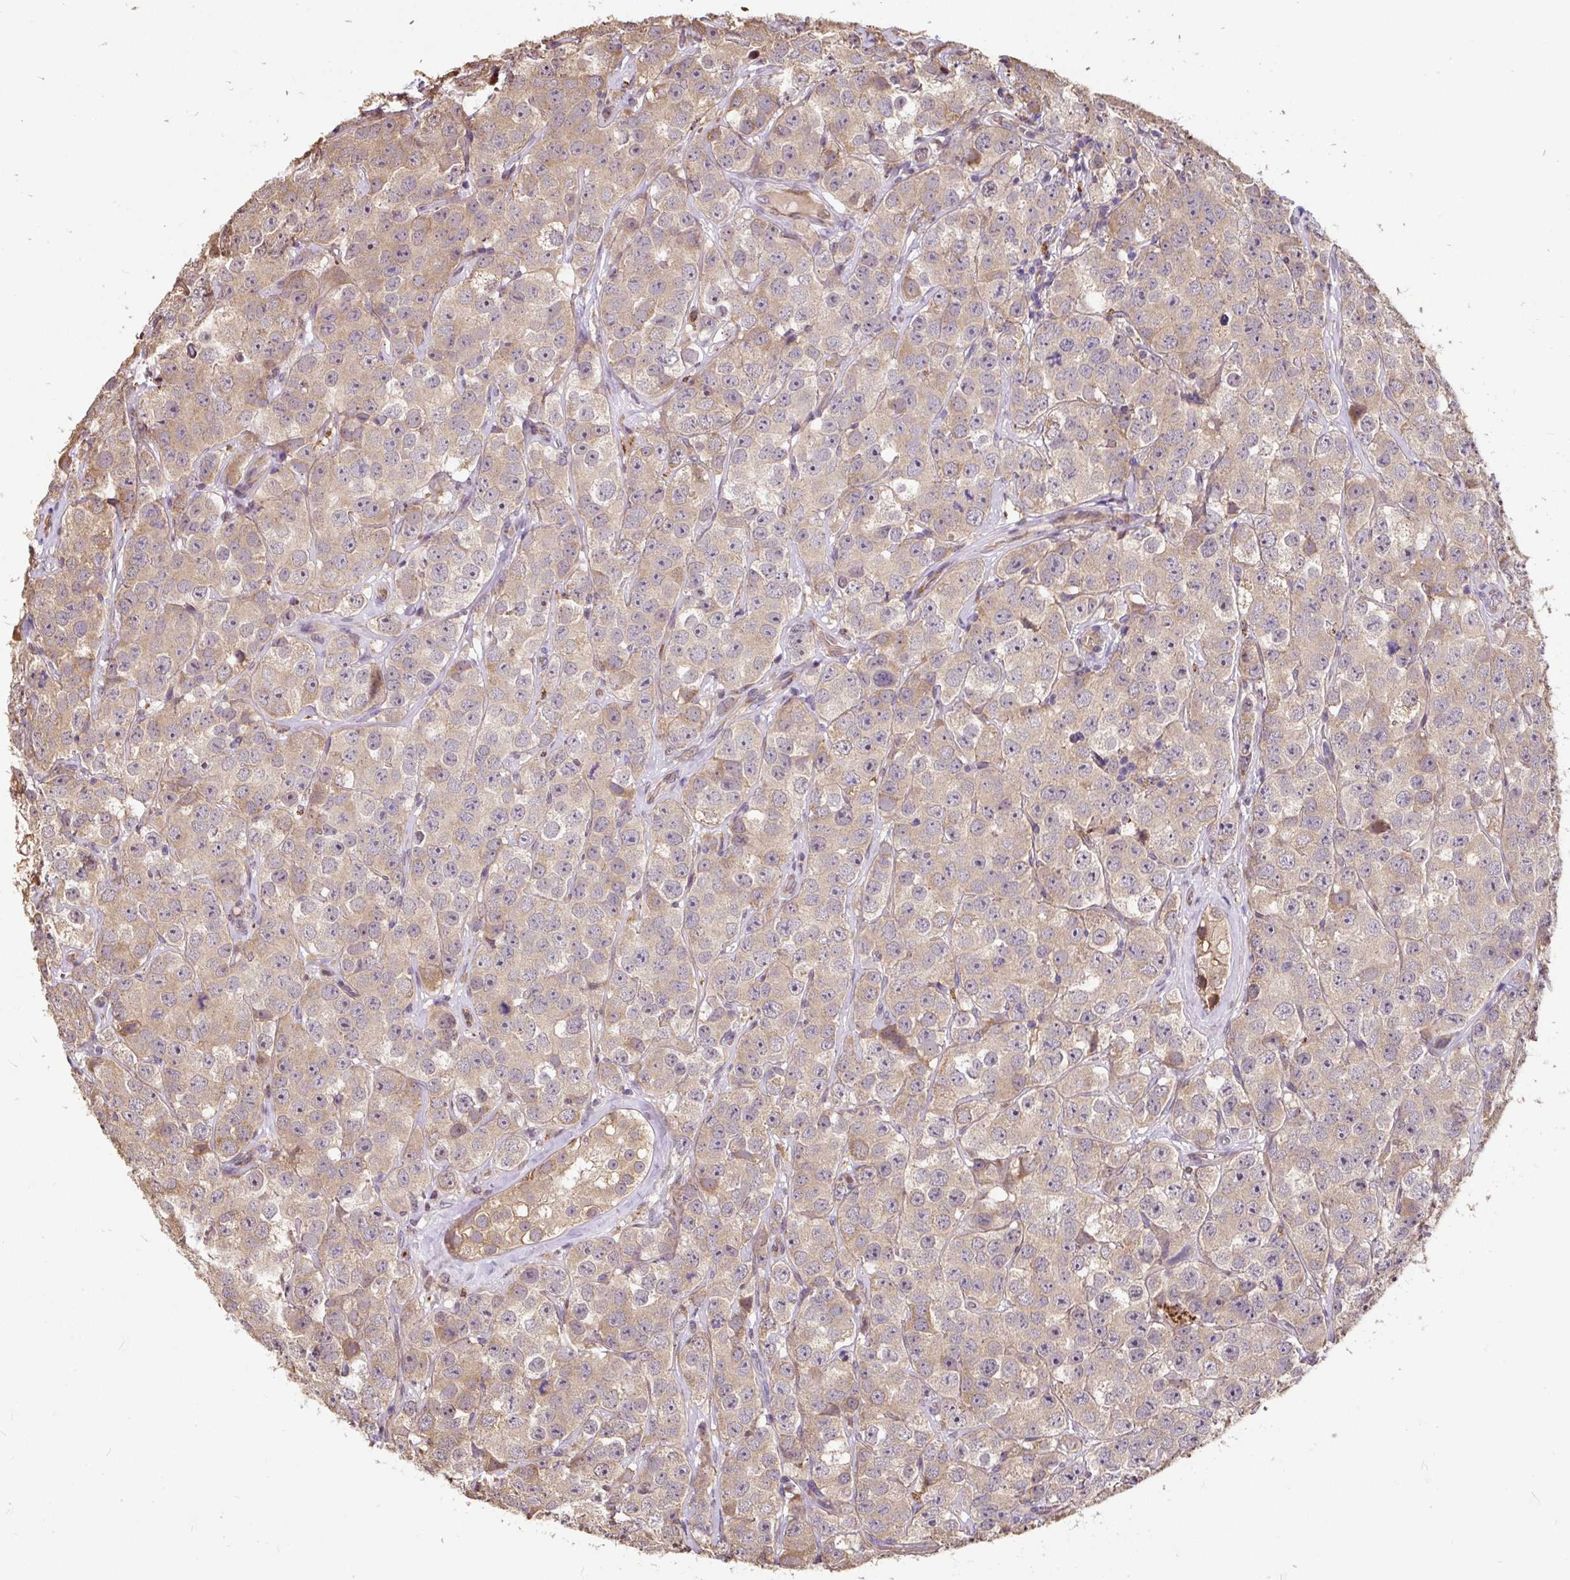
{"staining": {"intensity": "weak", "quantity": ">75%", "location": "cytoplasmic/membranous"}, "tissue": "testis cancer", "cell_type": "Tumor cells", "image_type": "cancer", "snomed": [{"axis": "morphology", "description": "Seminoma, NOS"}, {"axis": "topography", "description": "Testis"}], "caption": "The immunohistochemical stain highlights weak cytoplasmic/membranous positivity in tumor cells of testis cancer (seminoma) tissue. (Stains: DAB in brown, nuclei in blue, Microscopy: brightfield microscopy at high magnification).", "gene": "PUS7L", "patient": {"sex": "male", "age": 28}}